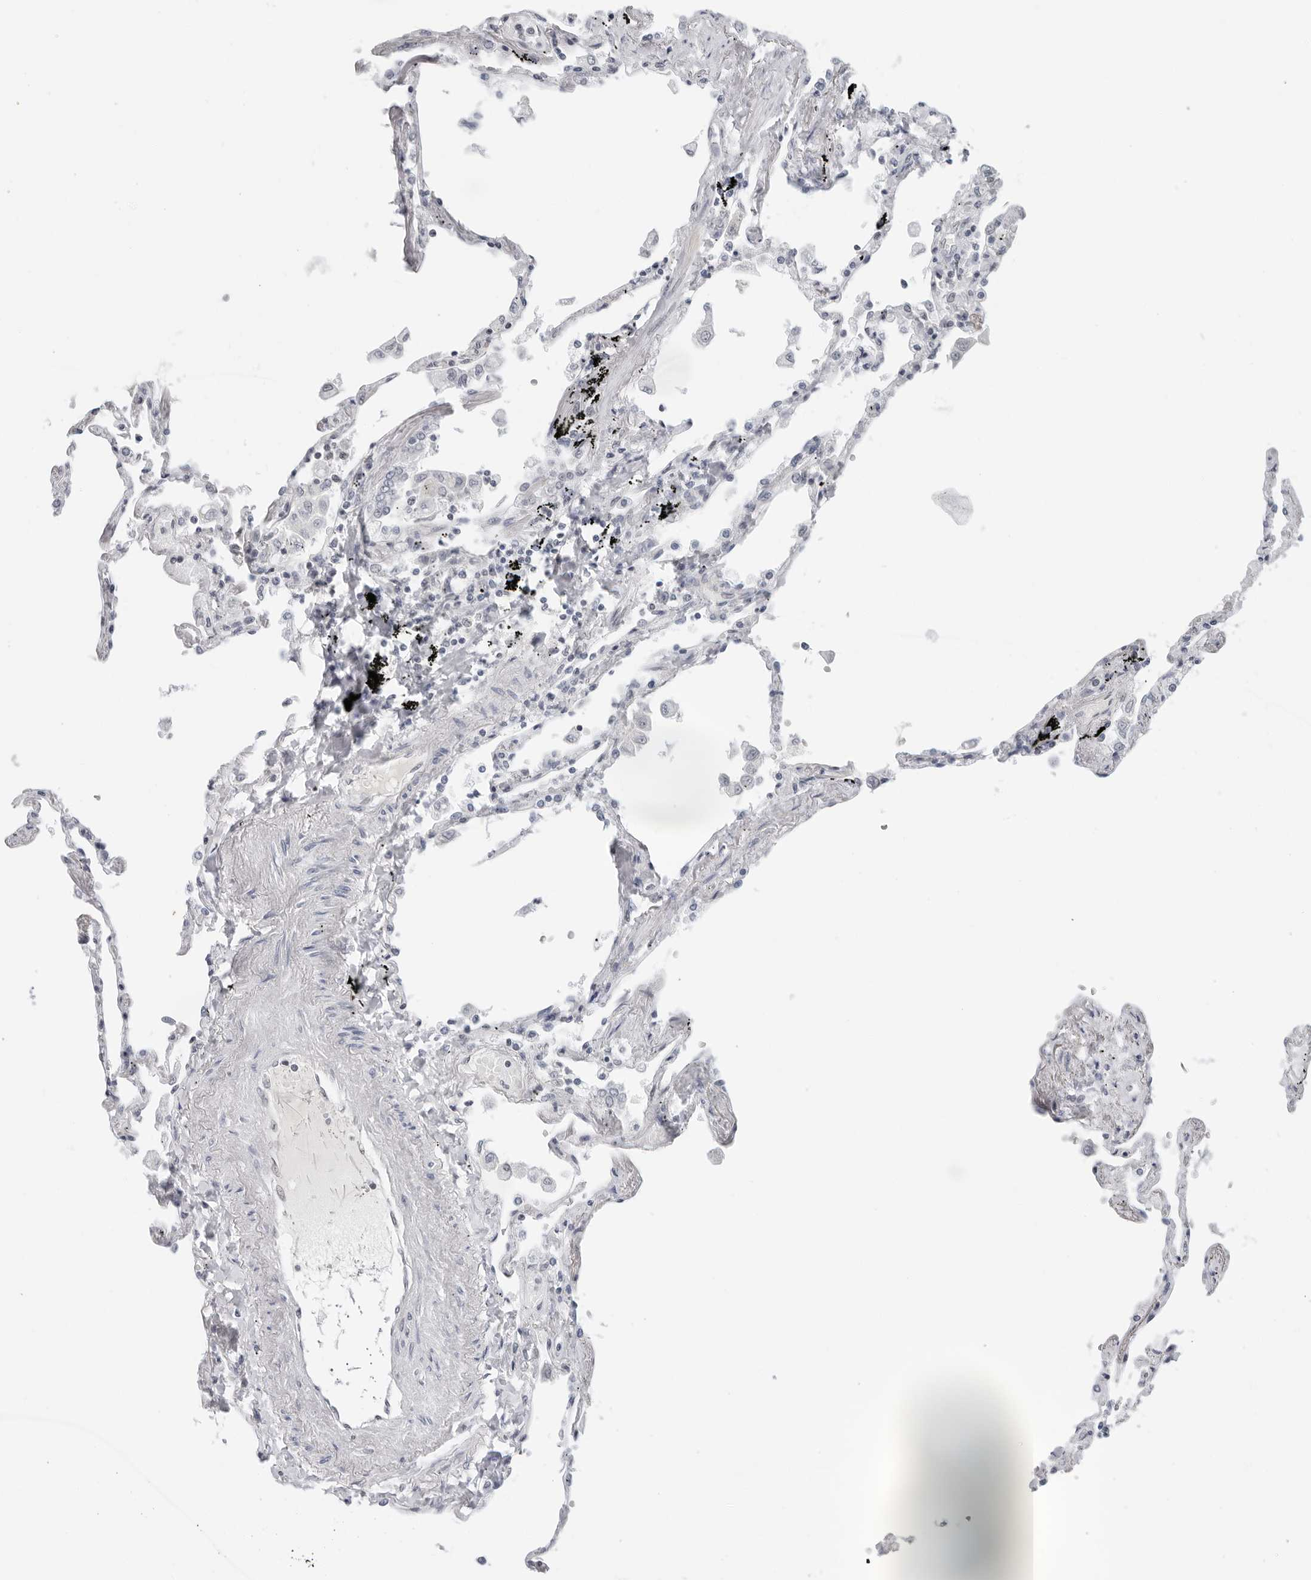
{"staining": {"intensity": "negative", "quantity": "none", "location": "none"}, "tissue": "lung", "cell_type": "Alveolar cells", "image_type": "normal", "snomed": [{"axis": "morphology", "description": "Normal tissue, NOS"}, {"axis": "topography", "description": "Lung"}], "caption": "Benign lung was stained to show a protein in brown. There is no significant positivity in alveolar cells. (DAB immunohistochemistry (IHC) with hematoxylin counter stain).", "gene": "FOXK2", "patient": {"sex": "female", "age": 67}}